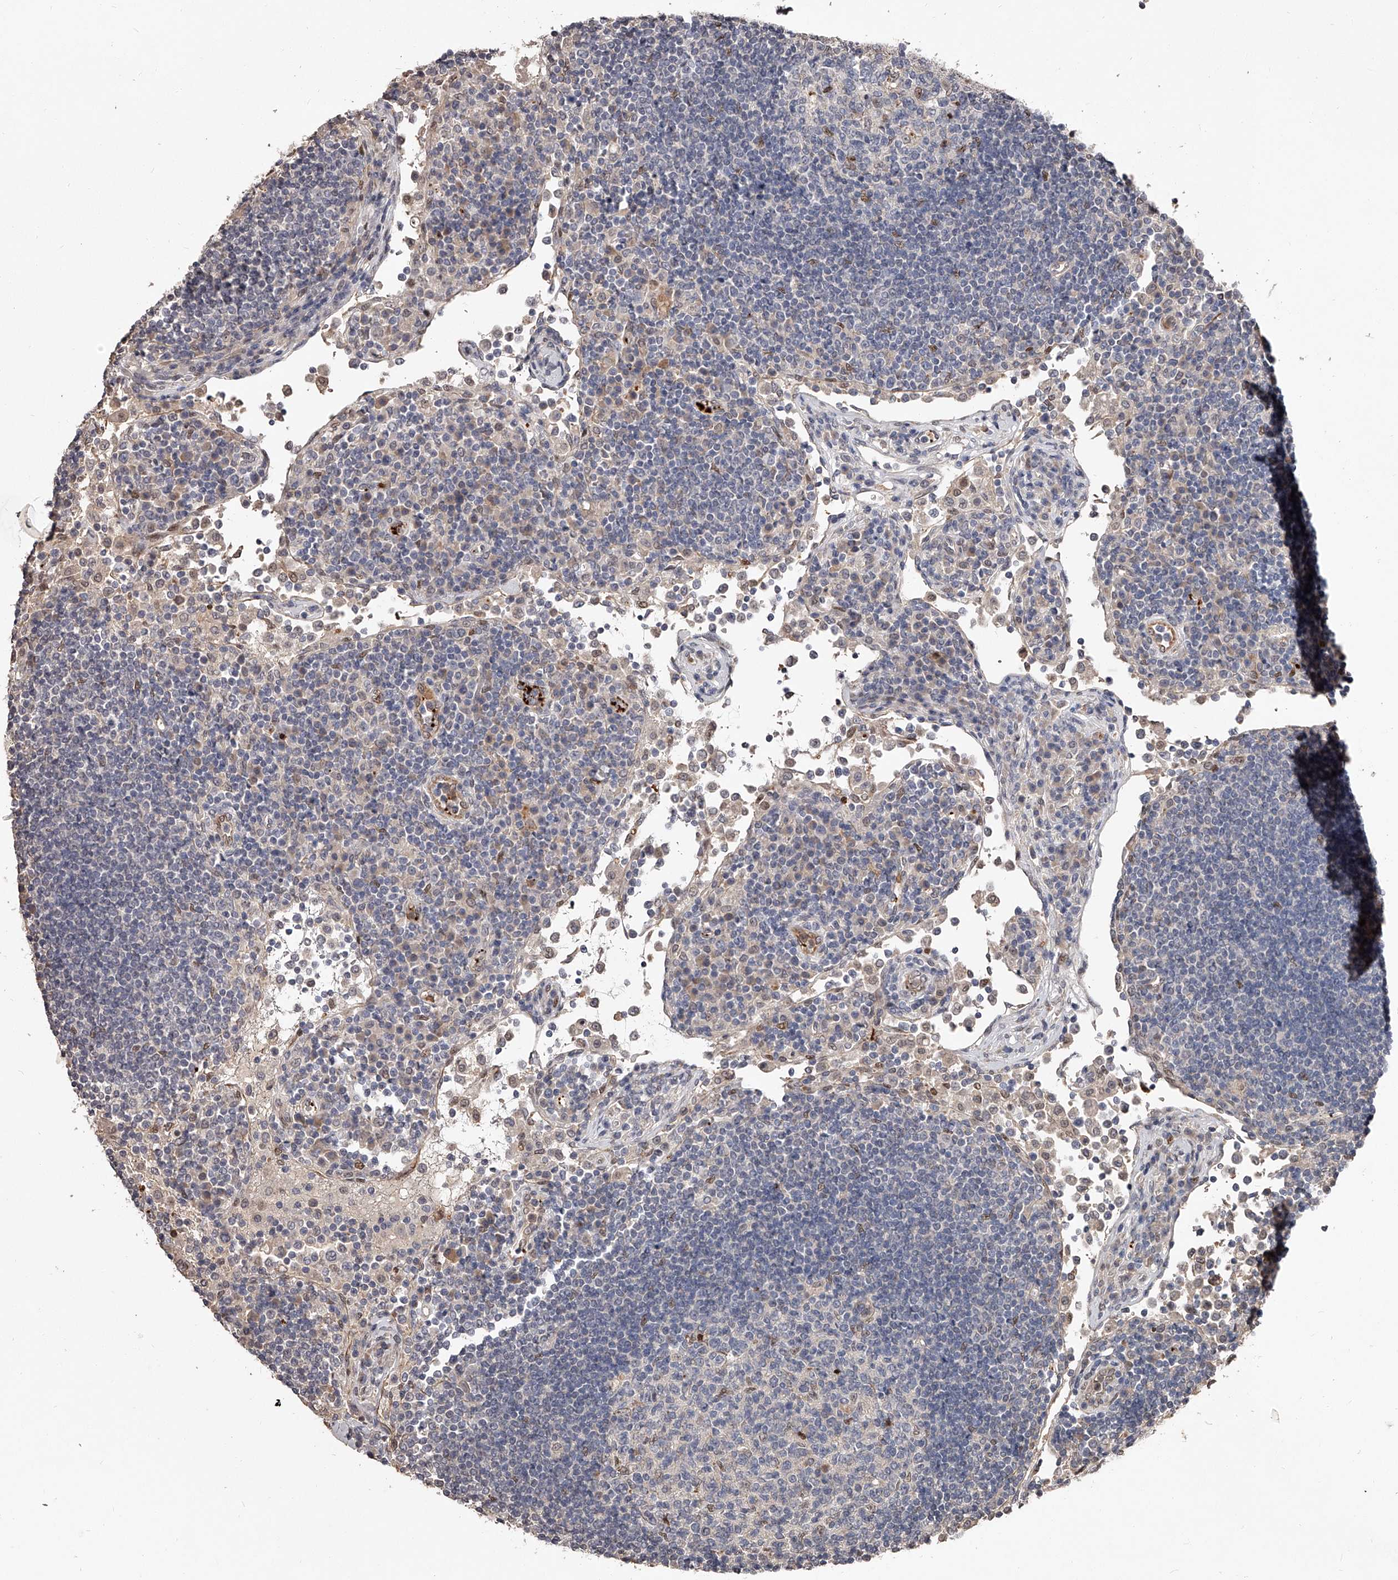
{"staining": {"intensity": "weak", "quantity": "<25%", "location": "cytoplasmic/membranous"}, "tissue": "lymph node", "cell_type": "Germinal center cells", "image_type": "normal", "snomed": [{"axis": "morphology", "description": "Normal tissue, NOS"}, {"axis": "topography", "description": "Lymph node"}], "caption": "IHC image of benign human lymph node stained for a protein (brown), which shows no expression in germinal center cells.", "gene": "URGCP", "patient": {"sex": "female", "age": 53}}